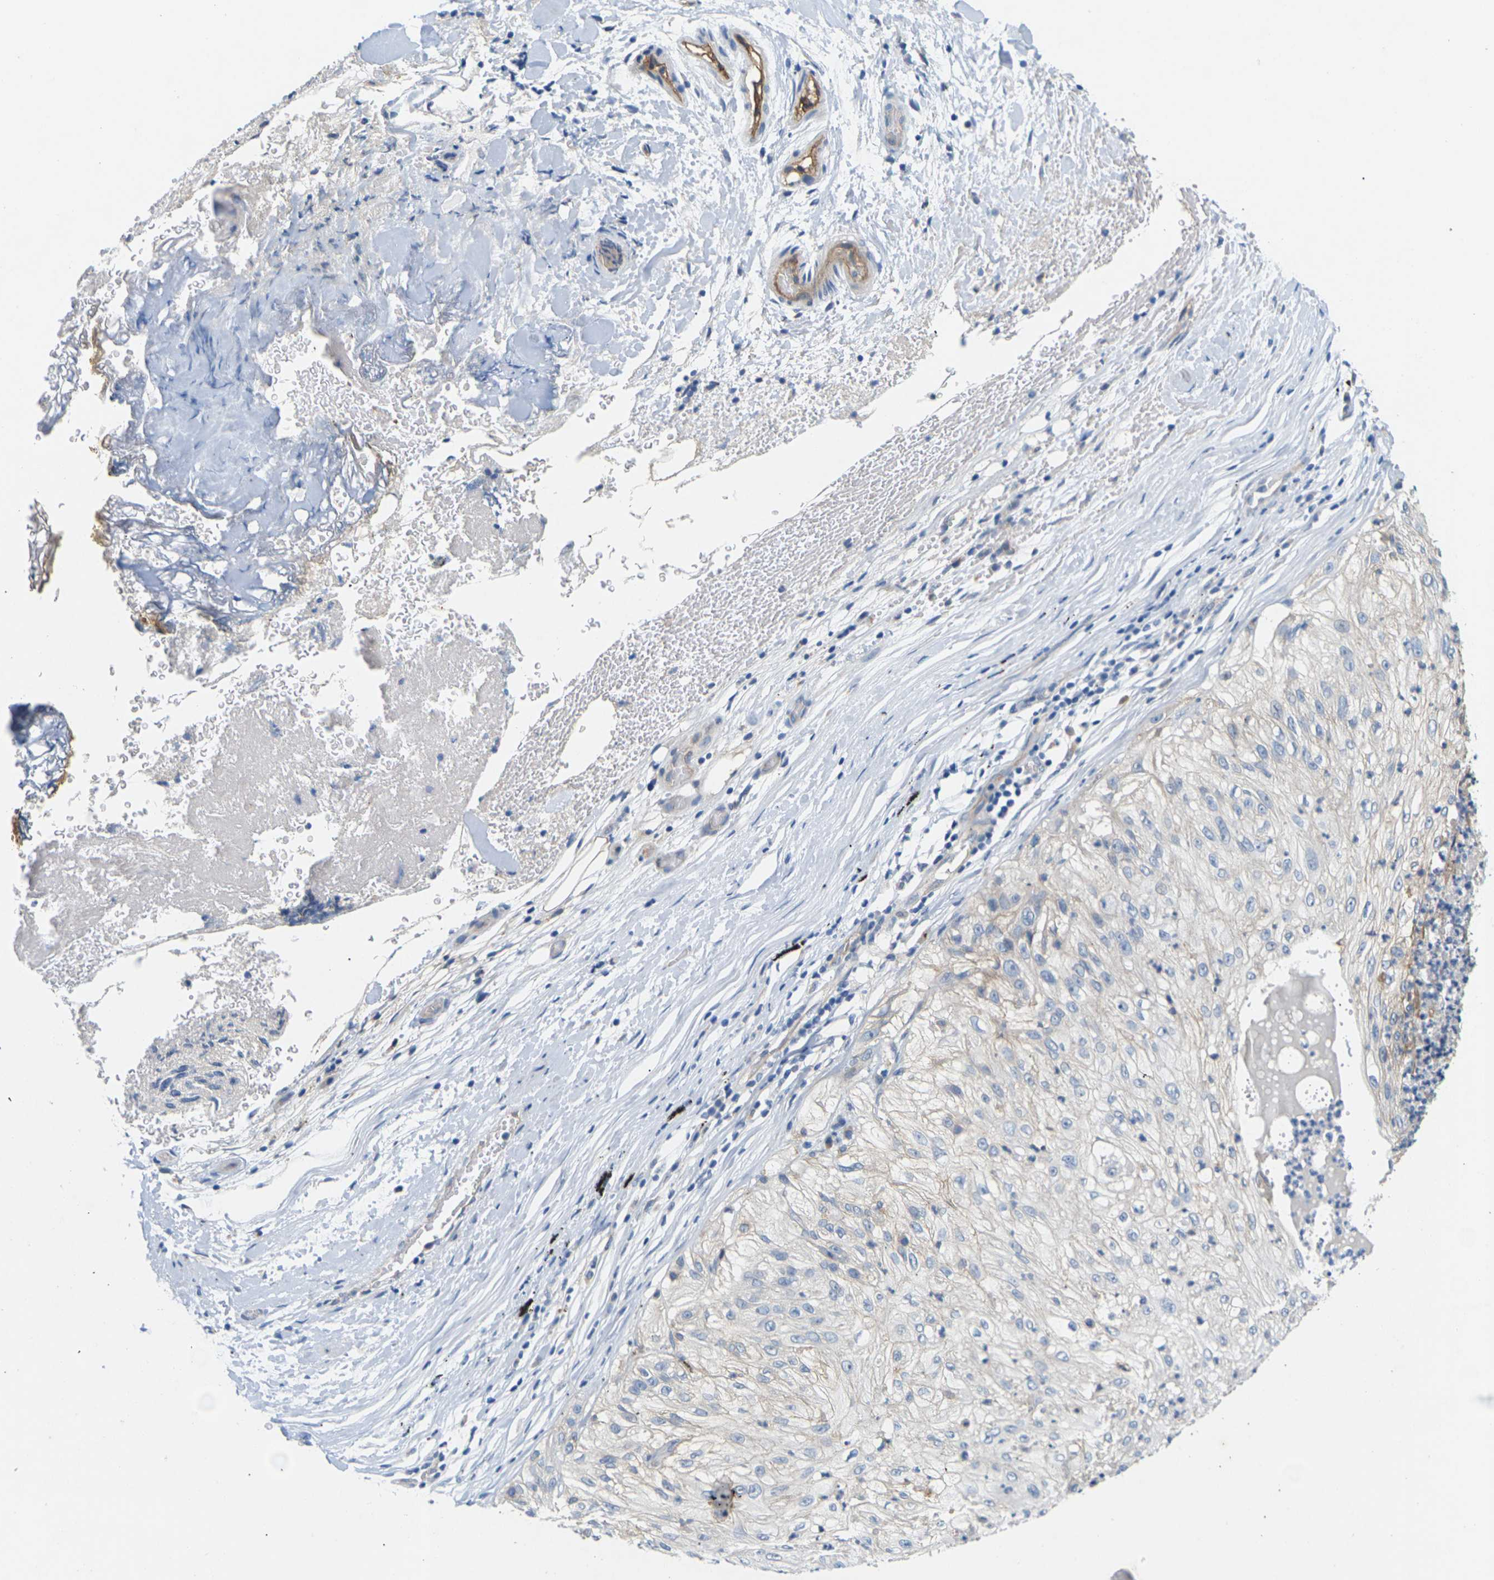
{"staining": {"intensity": "negative", "quantity": "none", "location": "none"}, "tissue": "lung cancer", "cell_type": "Tumor cells", "image_type": "cancer", "snomed": [{"axis": "morphology", "description": "Inflammation, NOS"}, {"axis": "morphology", "description": "Squamous cell carcinoma, NOS"}, {"axis": "topography", "description": "Lymph node"}, {"axis": "topography", "description": "Soft tissue"}, {"axis": "topography", "description": "Lung"}], "caption": "IHC micrograph of neoplastic tissue: human lung cancer (squamous cell carcinoma) stained with DAB reveals no significant protein staining in tumor cells.", "gene": "ITGA5", "patient": {"sex": "male", "age": 66}}